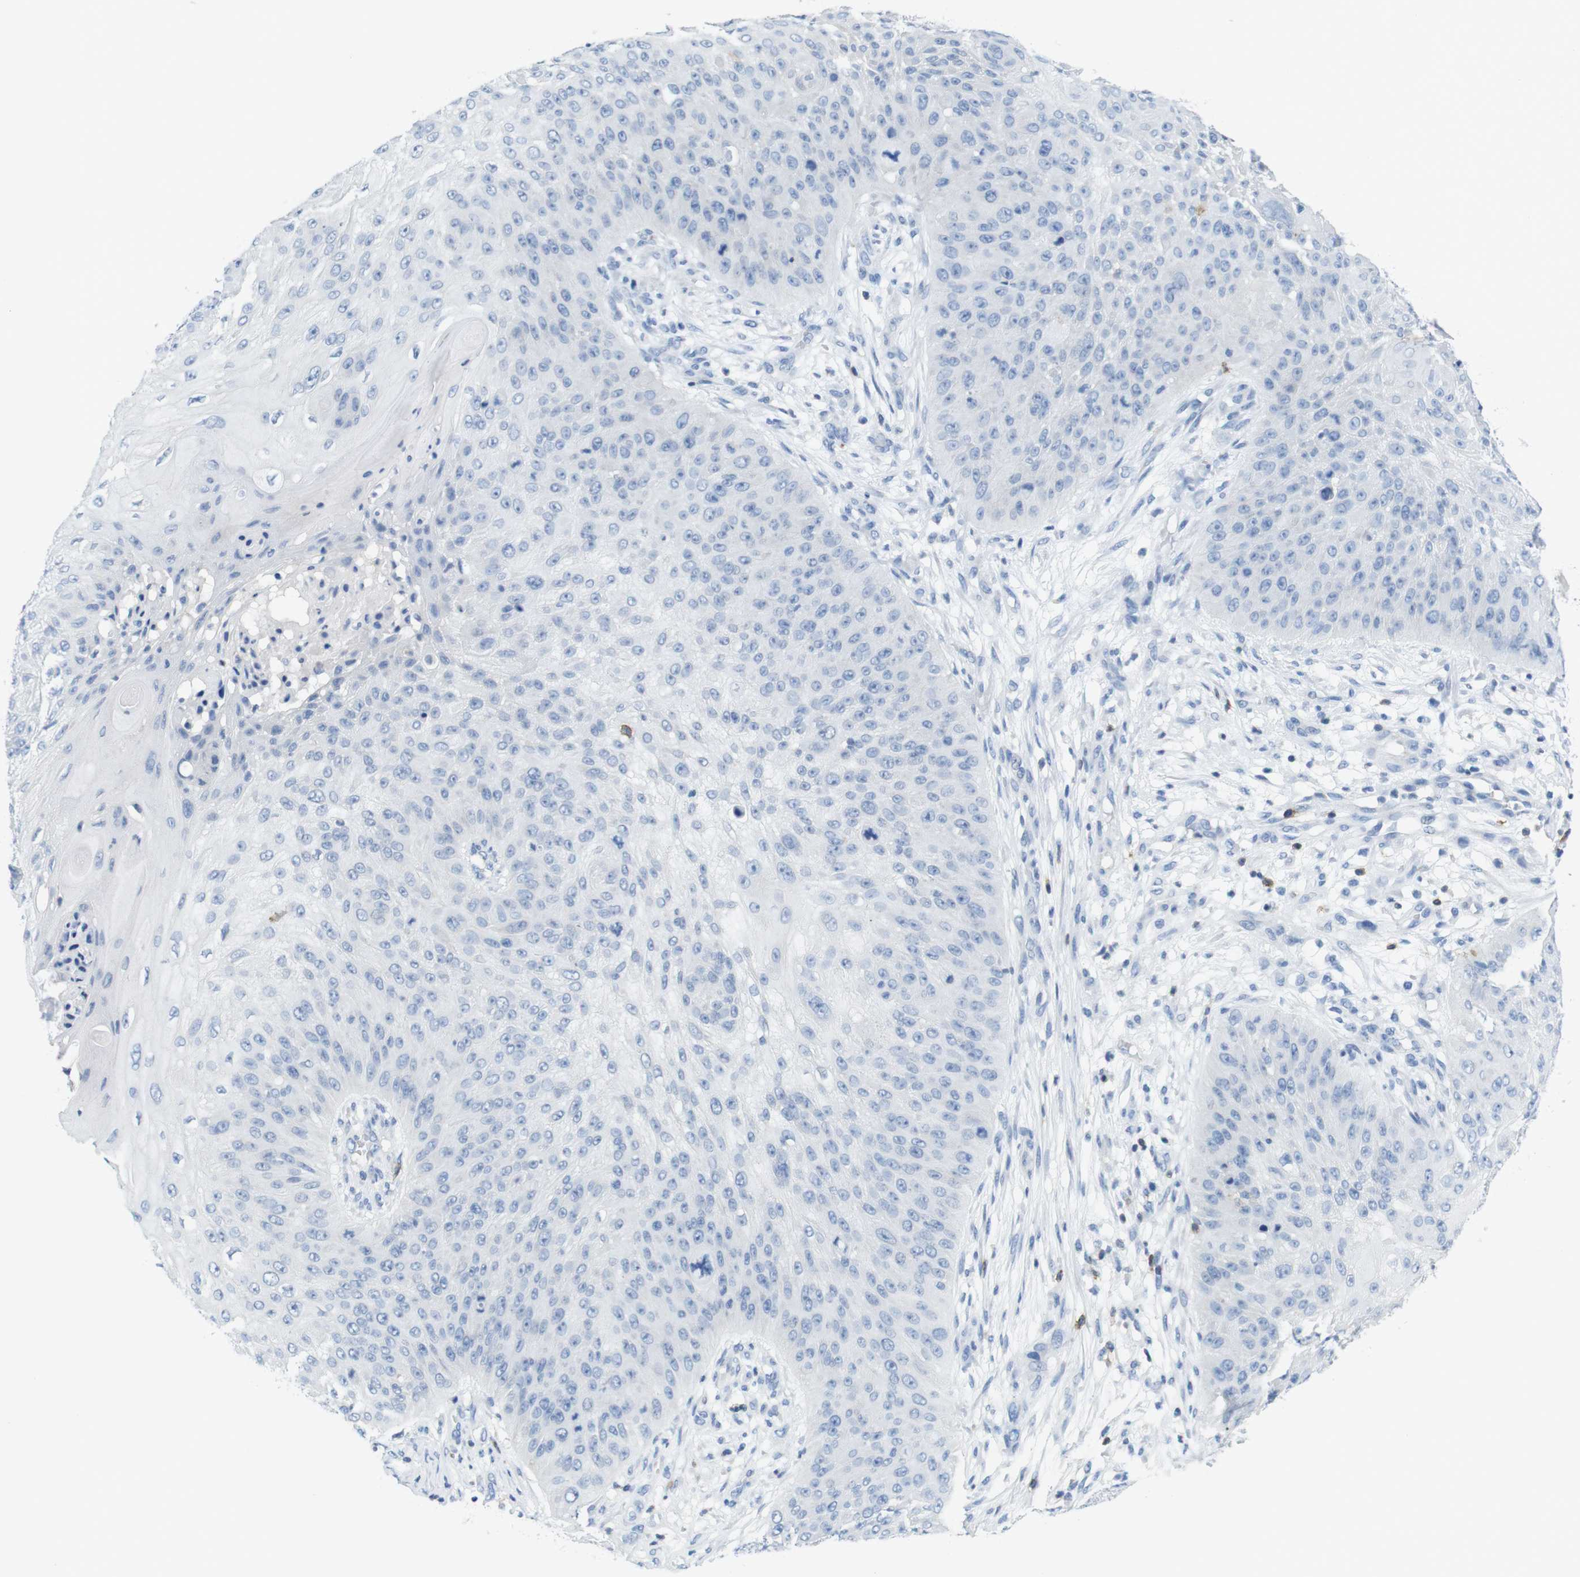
{"staining": {"intensity": "negative", "quantity": "none", "location": "none"}, "tissue": "skin cancer", "cell_type": "Tumor cells", "image_type": "cancer", "snomed": [{"axis": "morphology", "description": "Squamous cell carcinoma, NOS"}, {"axis": "topography", "description": "Skin"}], "caption": "The photomicrograph demonstrates no significant positivity in tumor cells of skin squamous cell carcinoma.", "gene": "CD5", "patient": {"sex": "female", "age": 80}}